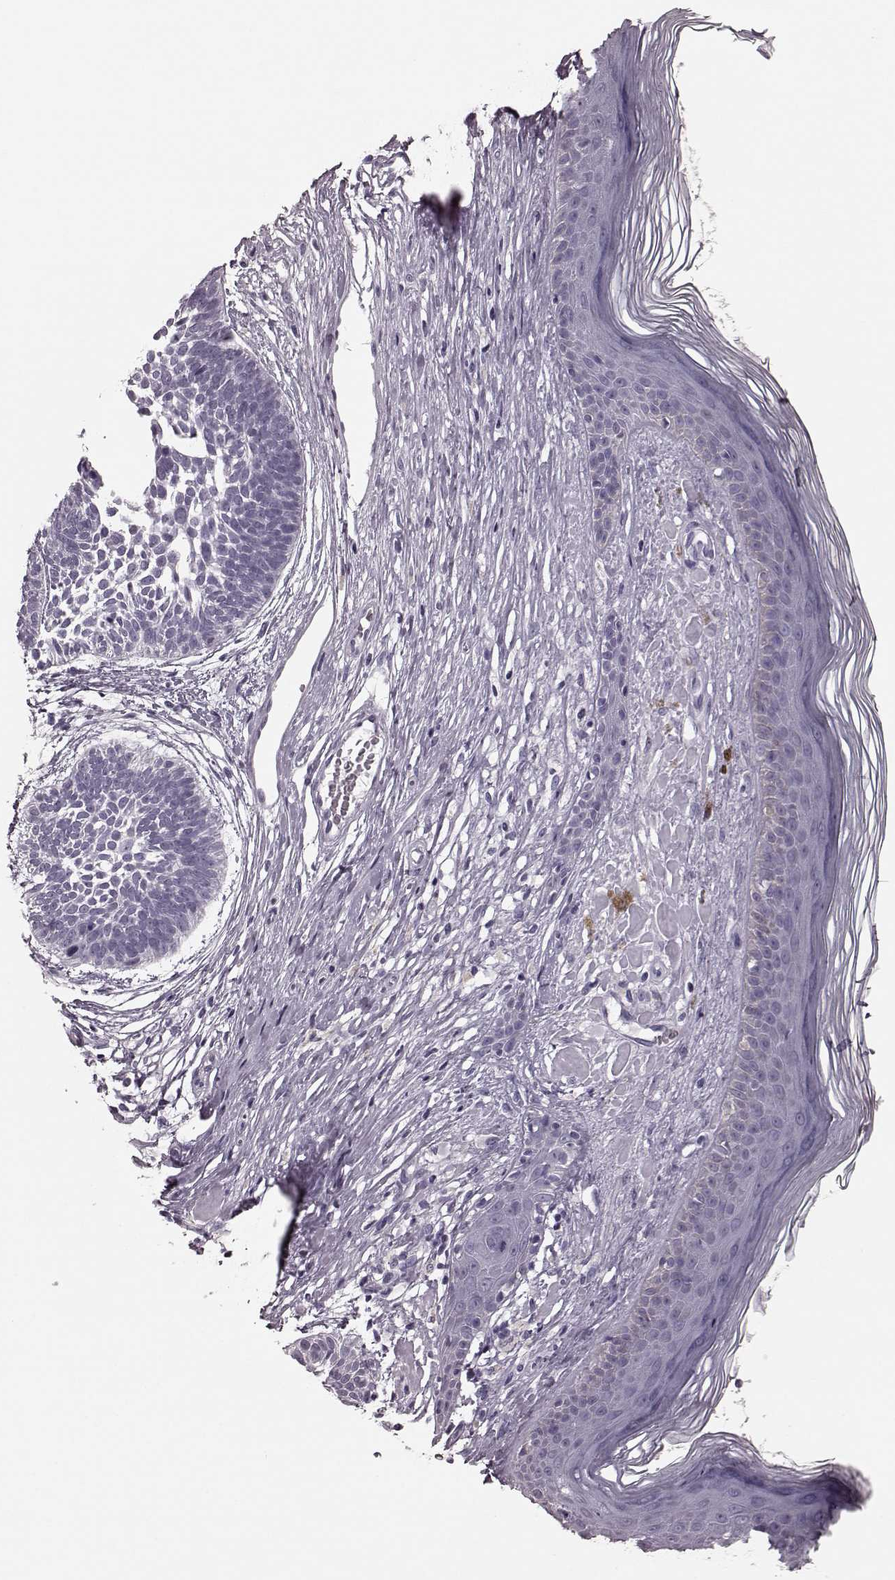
{"staining": {"intensity": "negative", "quantity": "none", "location": "none"}, "tissue": "skin cancer", "cell_type": "Tumor cells", "image_type": "cancer", "snomed": [{"axis": "morphology", "description": "Basal cell carcinoma"}, {"axis": "topography", "description": "Skin"}], "caption": "Human skin basal cell carcinoma stained for a protein using immunohistochemistry (IHC) reveals no expression in tumor cells.", "gene": "TRPM1", "patient": {"sex": "male", "age": 85}}